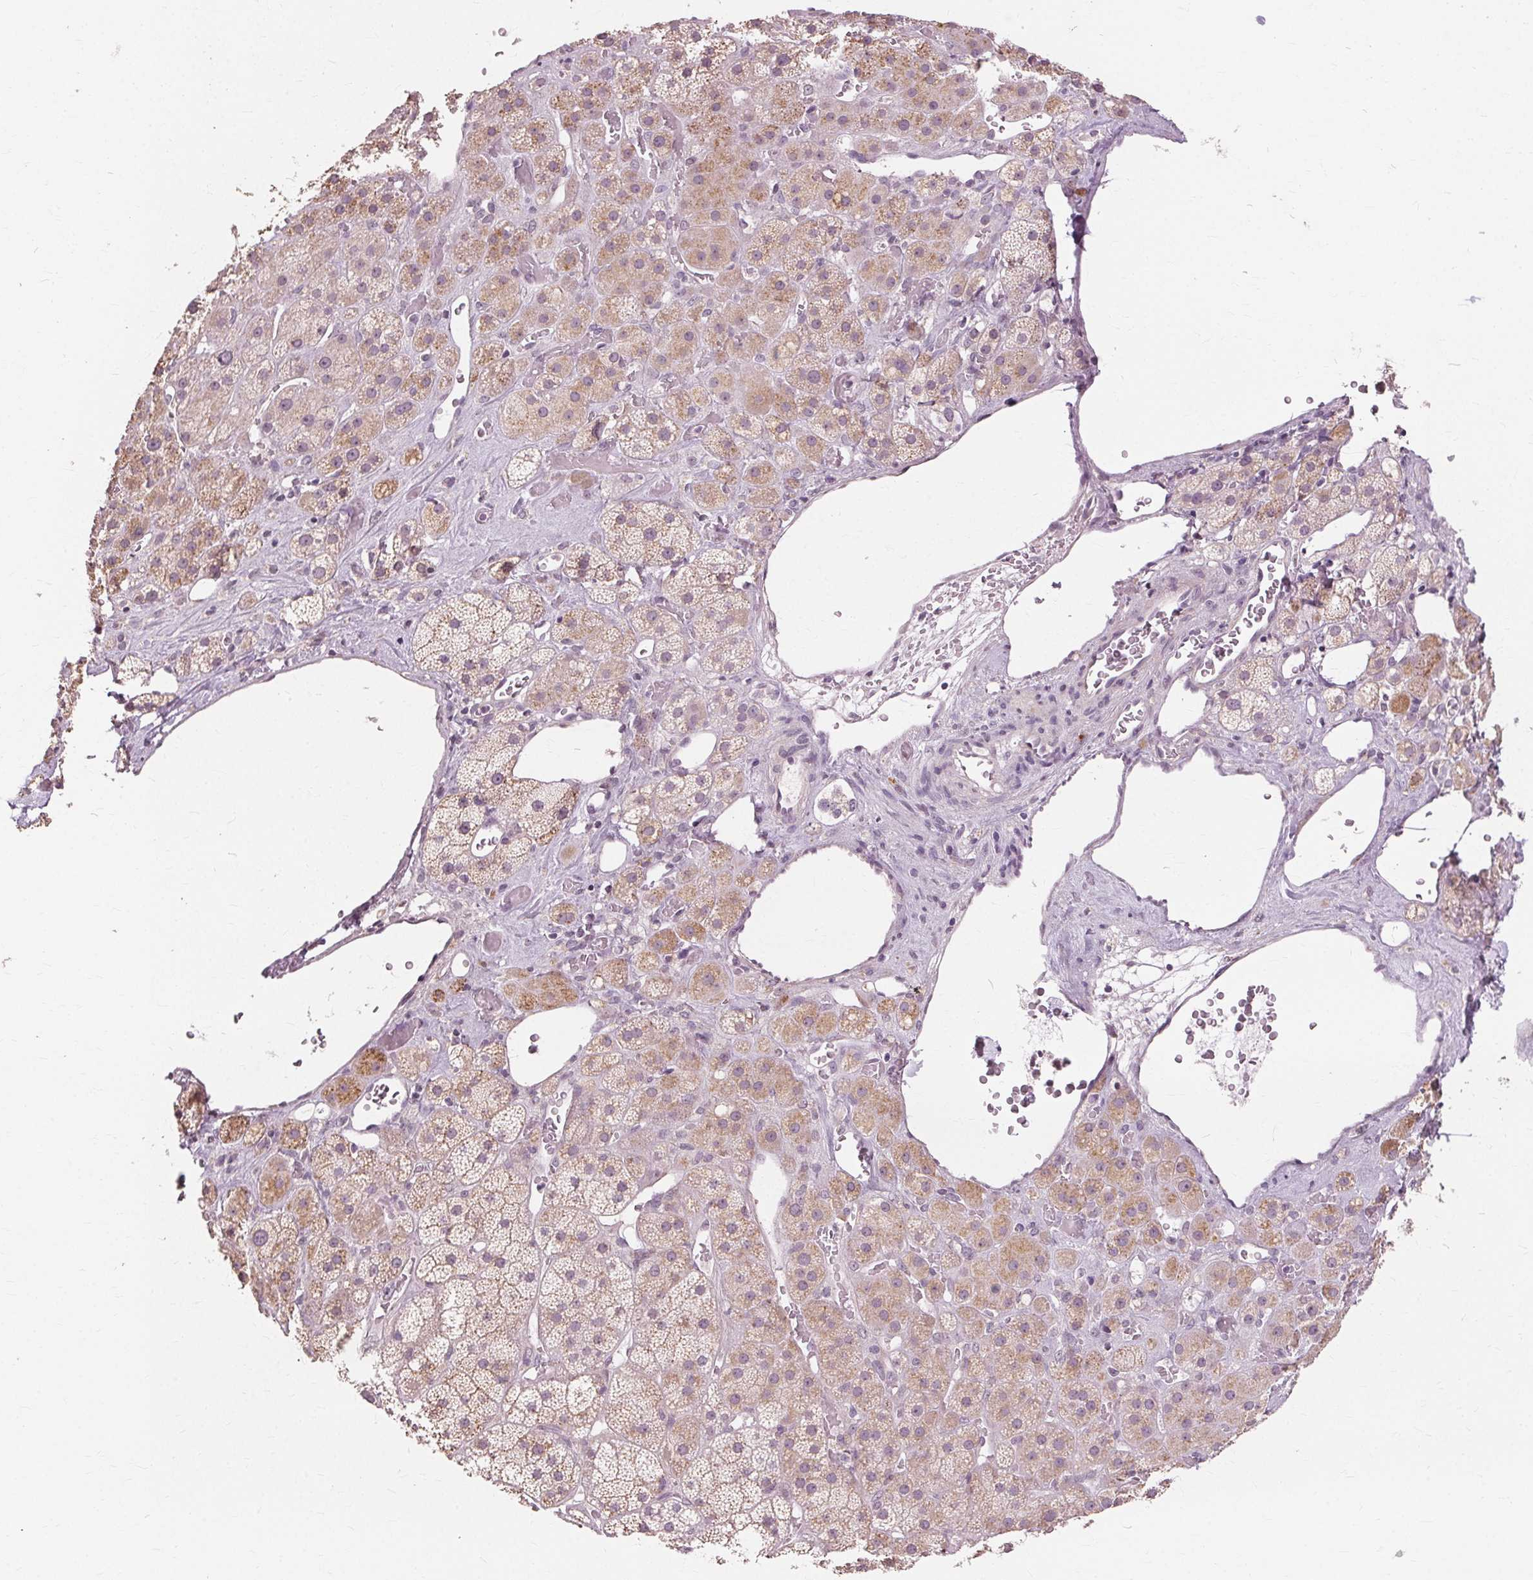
{"staining": {"intensity": "weak", "quantity": "25%-75%", "location": "cytoplasmic/membranous"}, "tissue": "adrenal gland", "cell_type": "Glandular cells", "image_type": "normal", "snomed": [{"axis": "morphology", "description": "Normal tissue, NOS"}, {"axis": "topography", "description": "Adrenal gland"}], "caption": "A histopathology image showing weak cytoplasmic/membranous expression in approximately 25%-75% of glandular cells in benign adrenal gland, as visualized by brown immunohistochemical staining.", "gene": "SIGLEC6", "patient": {"sex": "male", "age": 57}}